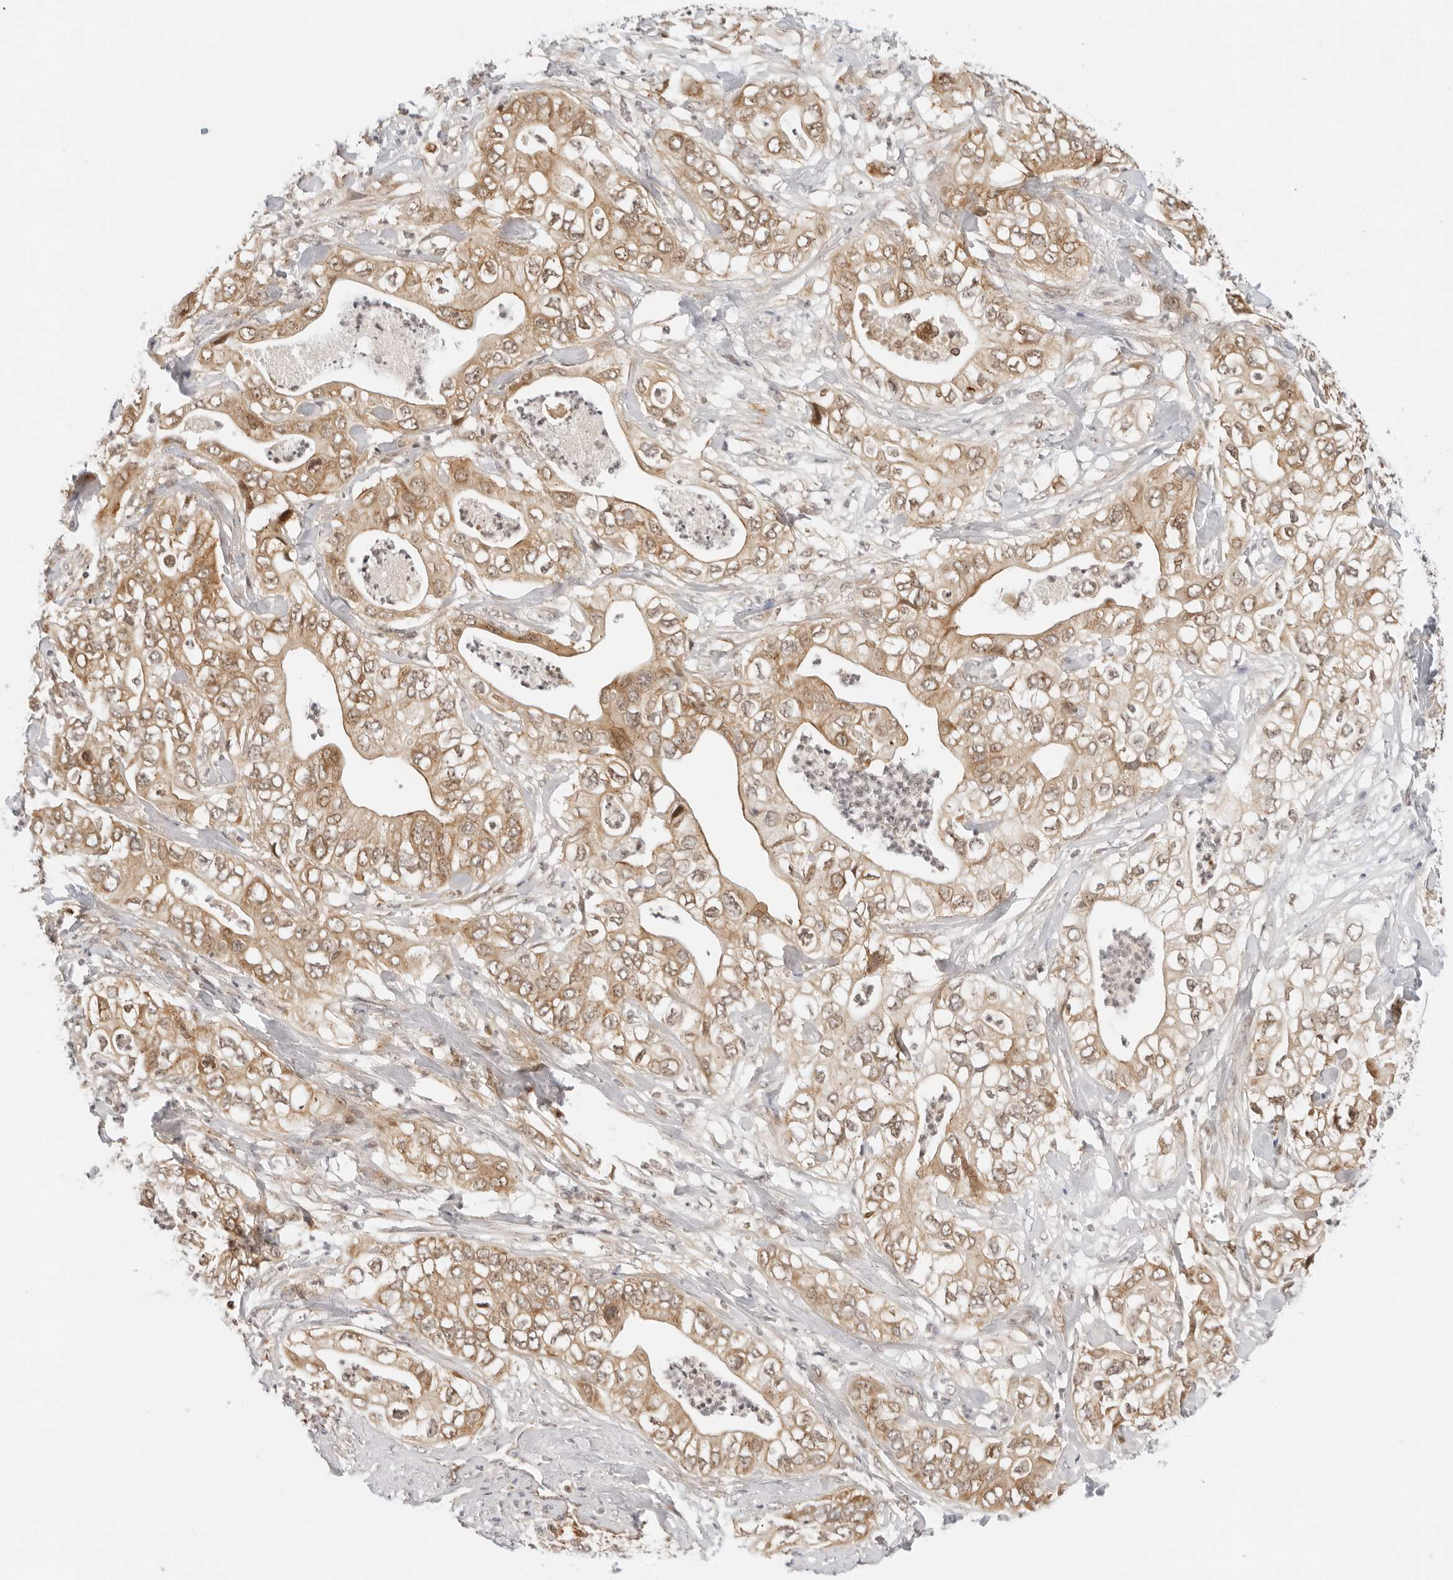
{"staining": {"intensity": "weak", "quantity": ">75%", "location": "cytoplasmic/membranous,nuclear"}, "tissue": "pancreatic cancer", "cell_type": "Tumor cells", "image_type": "cancer", "snomed": [{"axis": "morphology", "description": "Adenocarcinoma, NOS"}, {"axis": "topography", "description": "Pancreas"}], "caption": "A brown stain highlights weak cytoplasmic/membranous and nuclear expression of a protein in adenocarcinoma (pancreatic) tumor cells.", "gene": "RC3H1", "patient": {"sex": "female", "age": 78}}